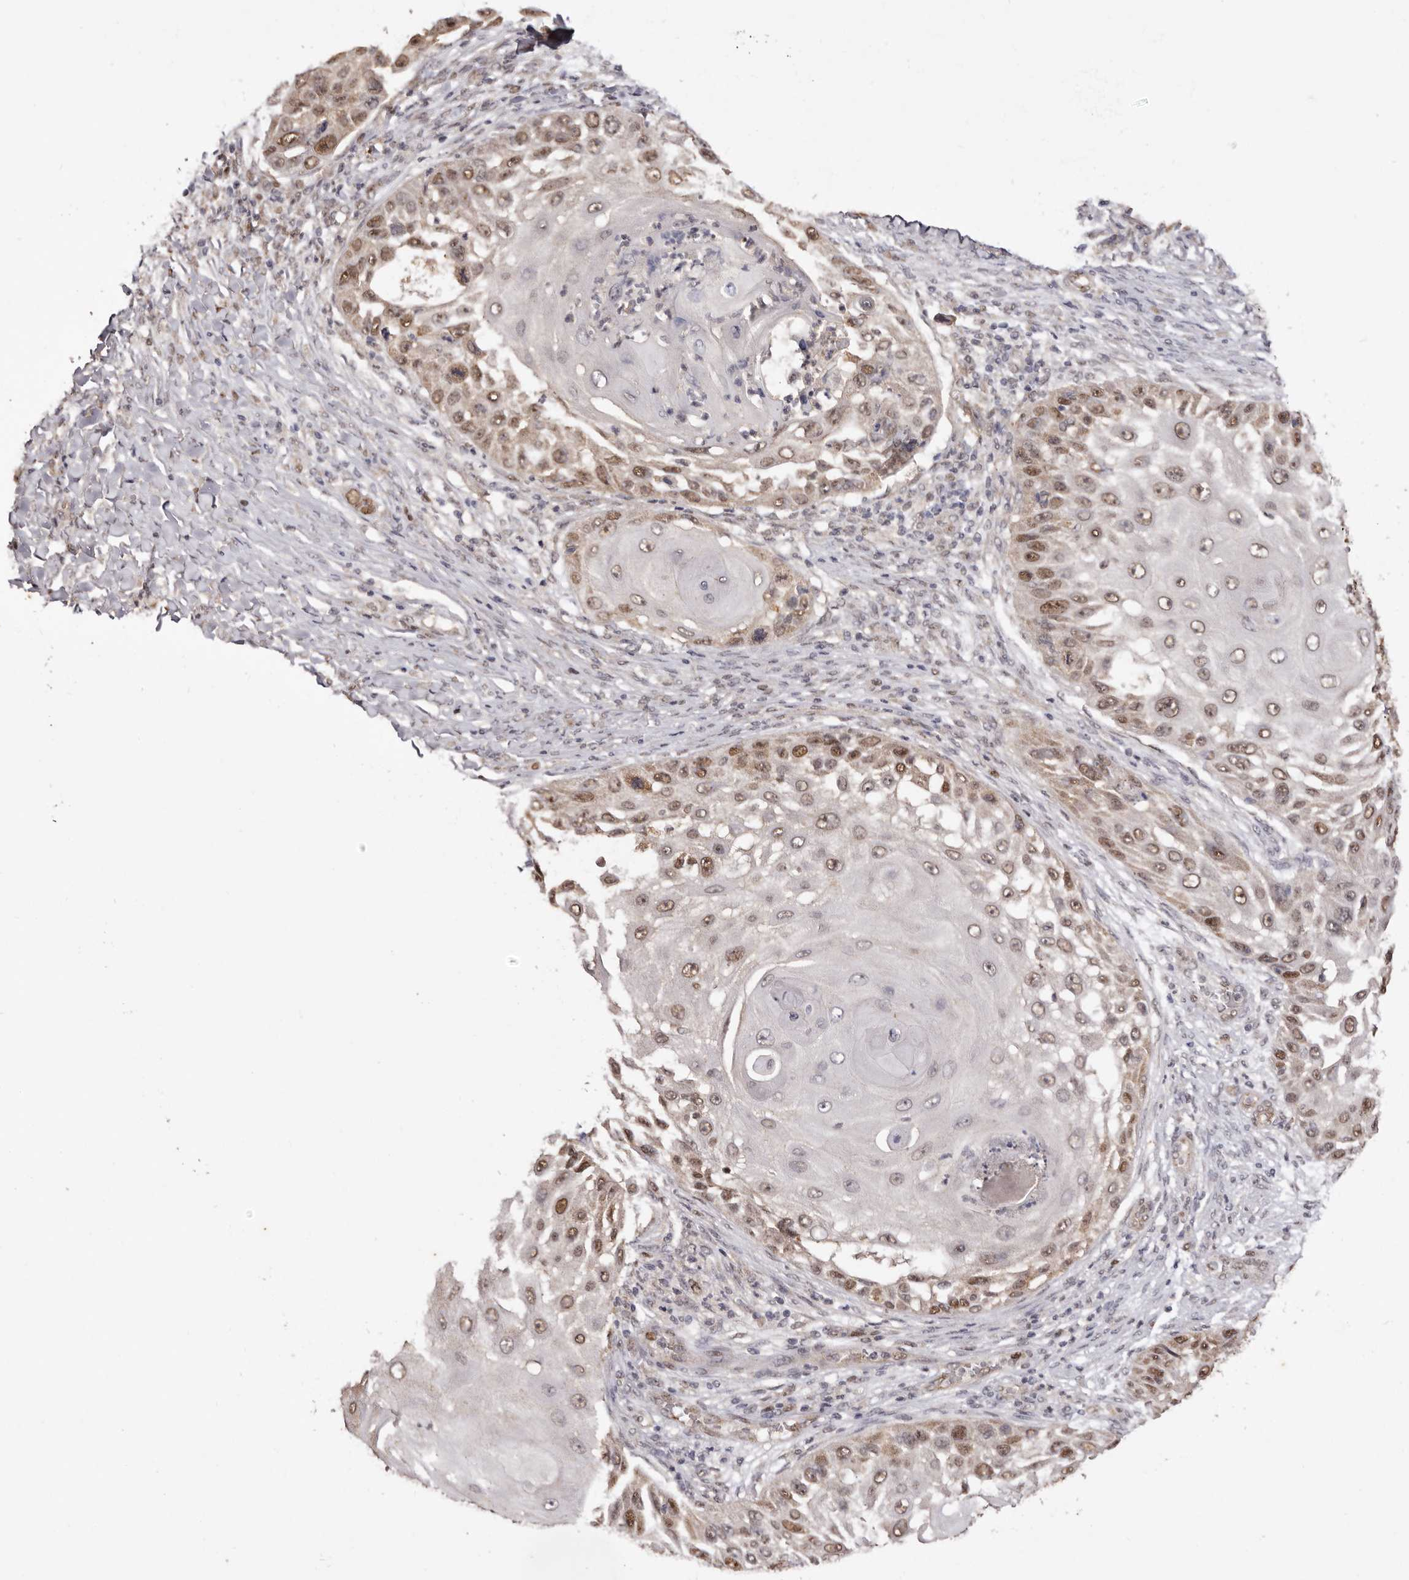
{"staining": {"intensity": "moderate", "quantity": "25%-75%", "location": "nuclear"}, "tissue": "skin cancer", "cell_type": "Tumor cells", "image_type": "cancer", "snomed": [{"axis": "morphology", "description": "Squamous cell carcinoma, NOS"}, {"axis": "topography", "description": "Skin"}], "caption": "Squamous cell carcinoma (skin) stained for a protein (brown) demonstrates moderate nuclear positive positivity in about 25%-75% of tumor cells.", "gene": "NOTCH1", "patient": {"sex": "female", "age": 44}}